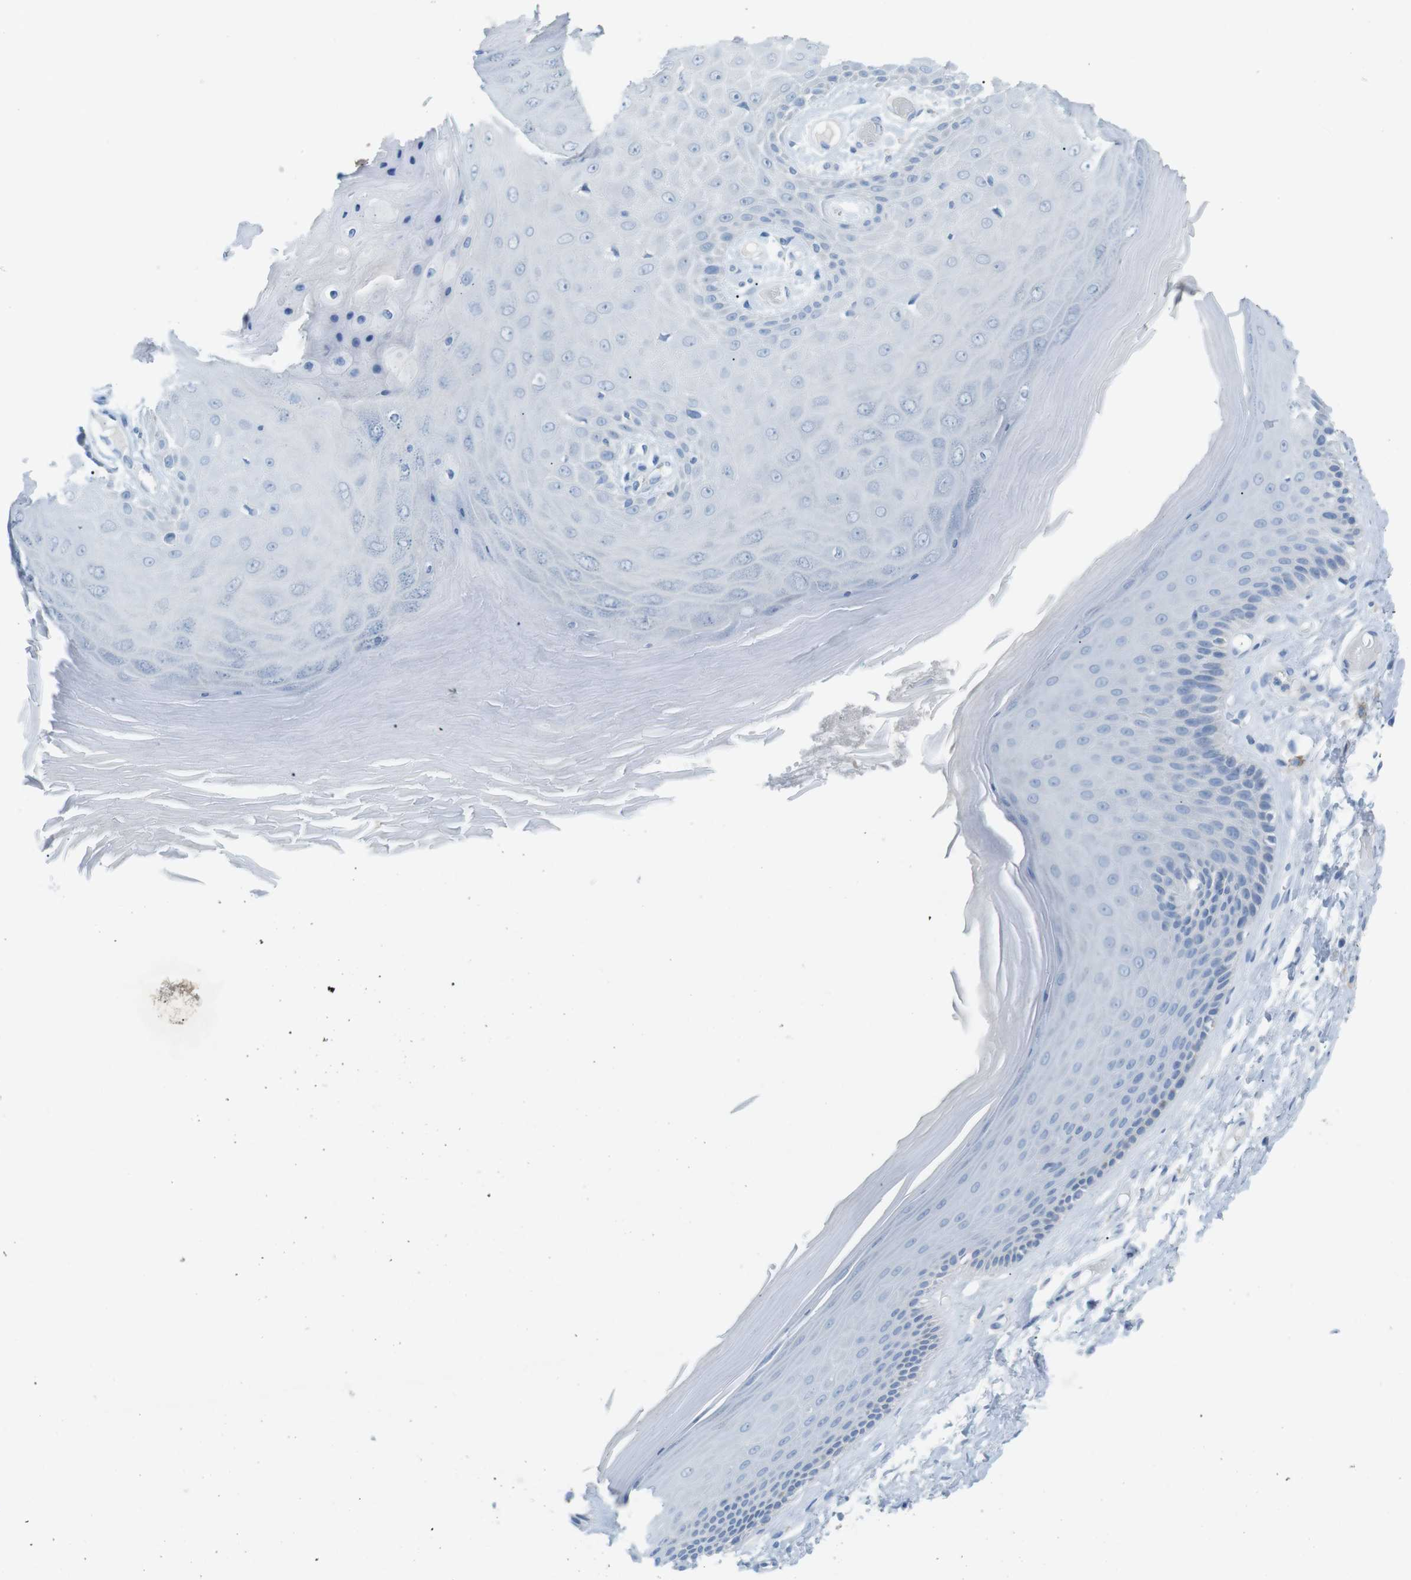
{"staining": {"intensity": "weak", "quantity": "<25%", "location": "cytoplasmic/membranous"}, "tissue": "skin", "cell_type": "Epidermal cells", "image_type": "normal", "snomed": [{"axis": "morphology", "description": "Normal tissue, NOS"}, {"axis": "topography", "description": "Vulva"}], "caption": "High magnification brightfield microscopy of normal skin stained with DAB (3,3'-diaminobenzidine) (brown) and counterstained with hematoxylin (blue): epidermal cells show no significant expression. (DAB IHC, high magnification).", "gene": "SALL4", "patient": {"sex": "female", "age": 73}}